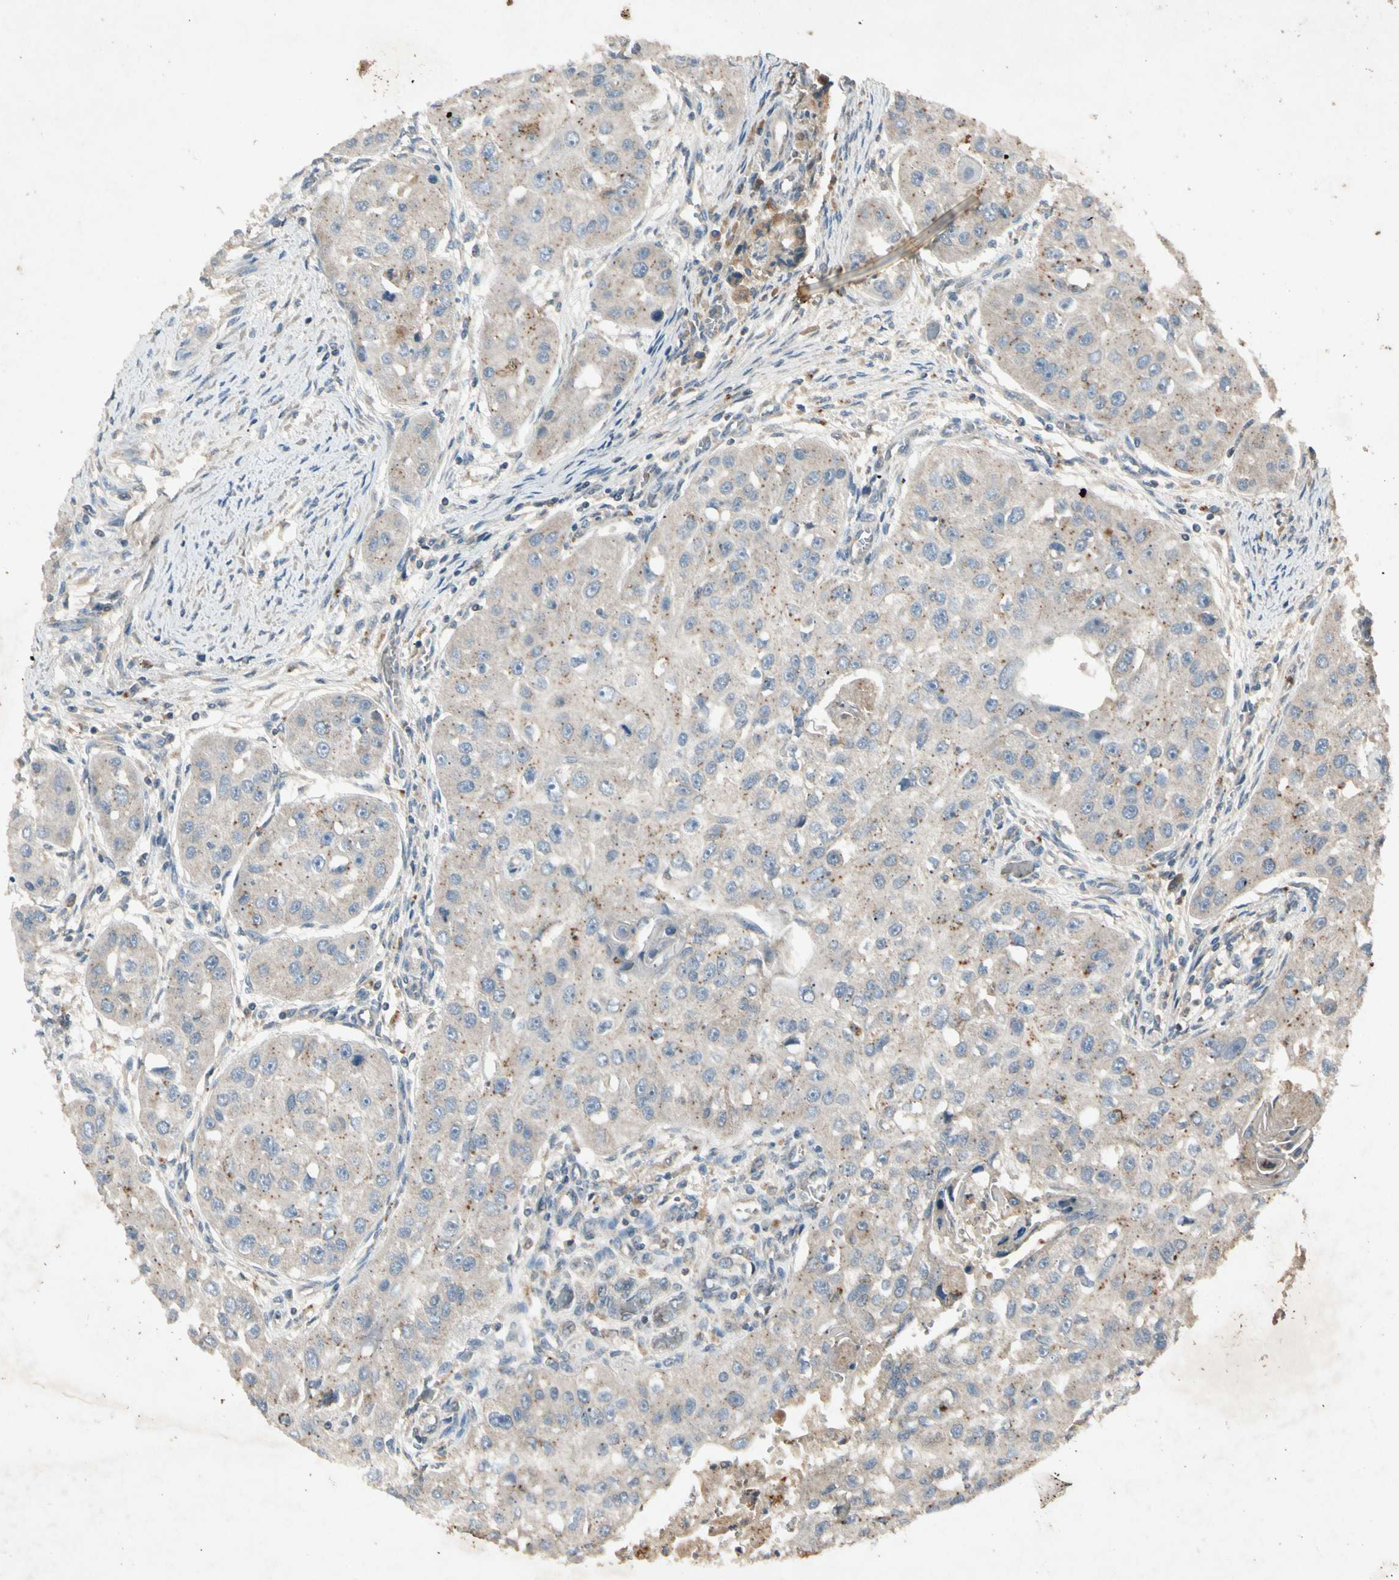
{"staining": {"intensity": "weak", "quantity": ">75%", "location": "cytoplasmic/membranous"}, "tissue": "head and neck cancer", "cell_type": "Tumor cells", "image_type": "cancer", "snomed": [{"axis": "morphology", "description": "Normal tissue, NOS"}, {"axis": "morphology", "description": "Squamous cell carcinoma, NOS"}, {"axis": "topography", "description": "Skeletal muscle"}, {"axis": "topography", "description": "Head-Neck"}], "caption": "Brown immunohistochemical staining in squamous cell carcinoma (head and neck) displays weak cytoplasmic/membranous staining in about >75% of tumor cells. The staining was performed using DAB (3,3'-diaminobenzidine) to visualize the protein expression in brown, while the nuclei were stained in blue with hematoxylin (Magnification: 20x).", "gene": "GPLD1", "patient": {"sex": "male", "age": 51}}